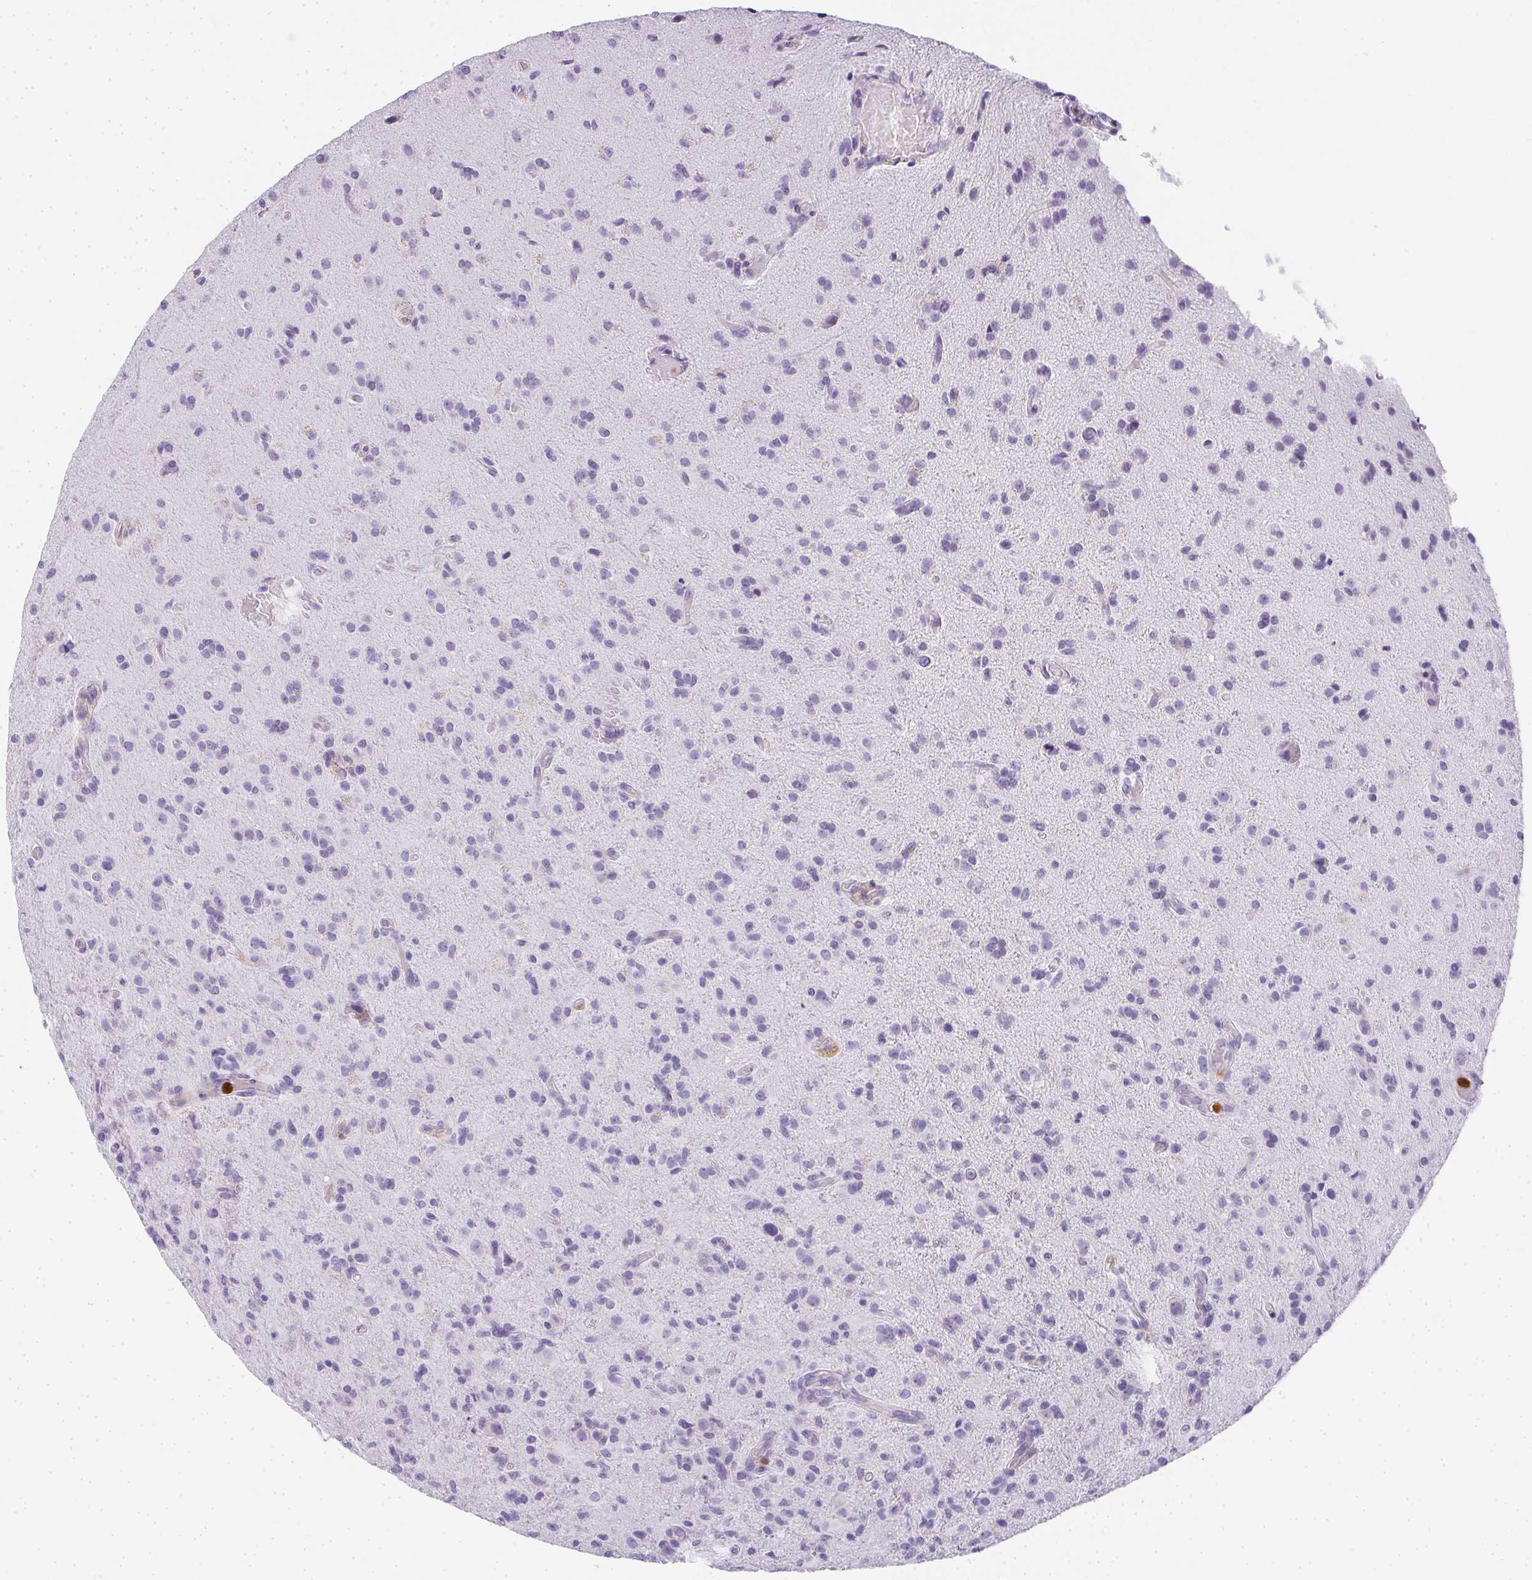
{"staining": {"intensity": "negative", "quantity": "none", "location": "none"}, "tissue": "glioma", "cell_type": "Tumor cells", "image_type": "cancer", "snomed": [{"axis": "morphology", "description": "Glioma, malignant, High grade"}, {"axis": "topography", "description": "Brain"}], "caption": "The image exhibits no significant positivity in tumor cells of malignant glioma (high-grade).", "gene": "HK3", "patient": {"sex": "male", "age": 55}}